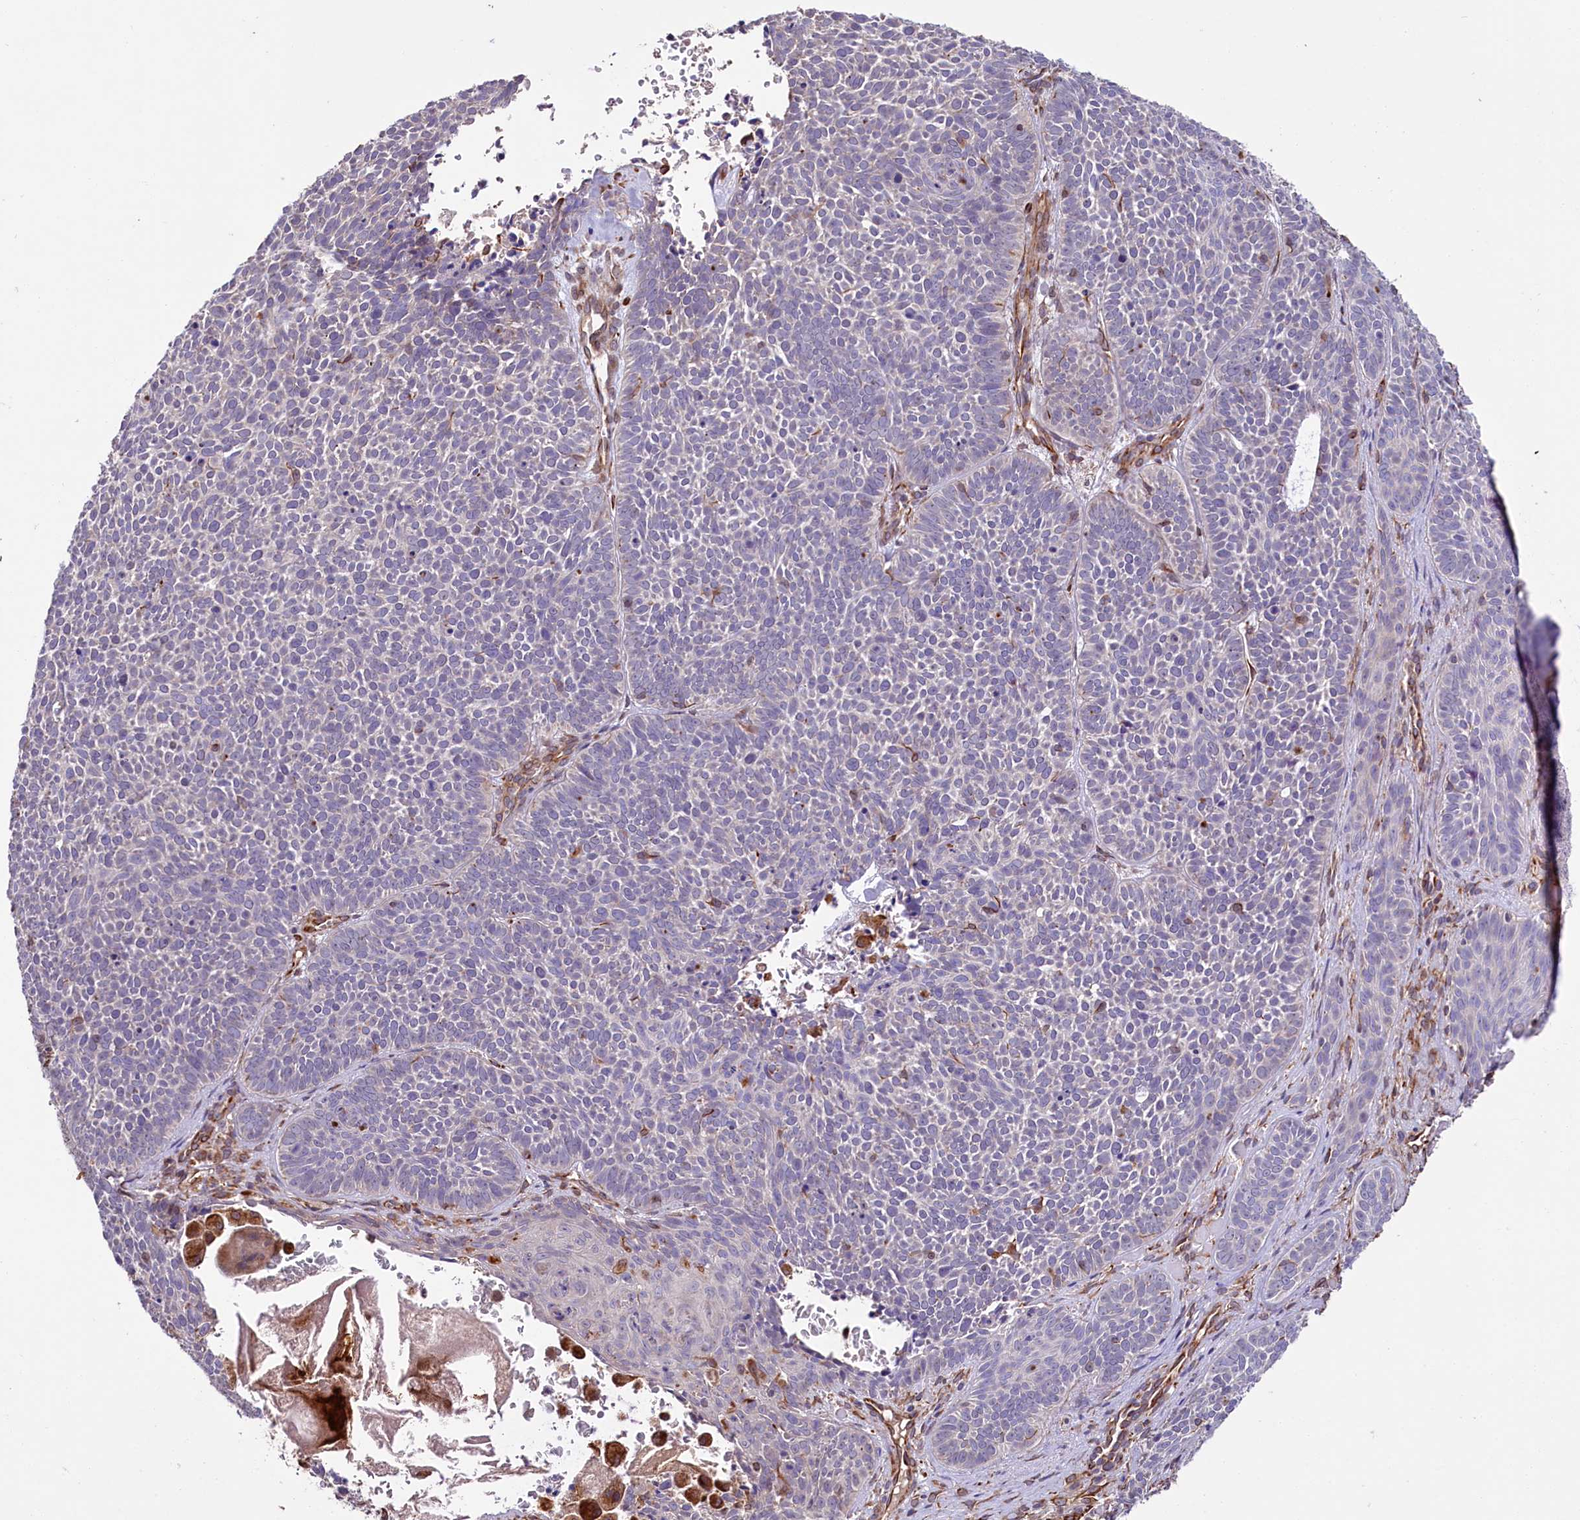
{"staining": {"intensity": "negative", "quantity": "none", "location": "none"}, "tissue": "skin cancer", "cell_type": "Tumor cells", "image_type": "cancer", "snomed": [{"axis": "morphology", "description": "Basal cell carcinoma"}, {"axis": "topography", "description": "Skin"}], "caption": "Immunohistochemistry photomicrograph of human skin cancer (basal cell carcinoma) stained for a protein (brown), which exhibits no staining in tumor cells. Brightfield microscopy of IHC stained with DAB (brown) and hematoxylin (blue), captured at high magnification.", "gene": "TTC12", "patient": {"sex": "male", "age": 85}}